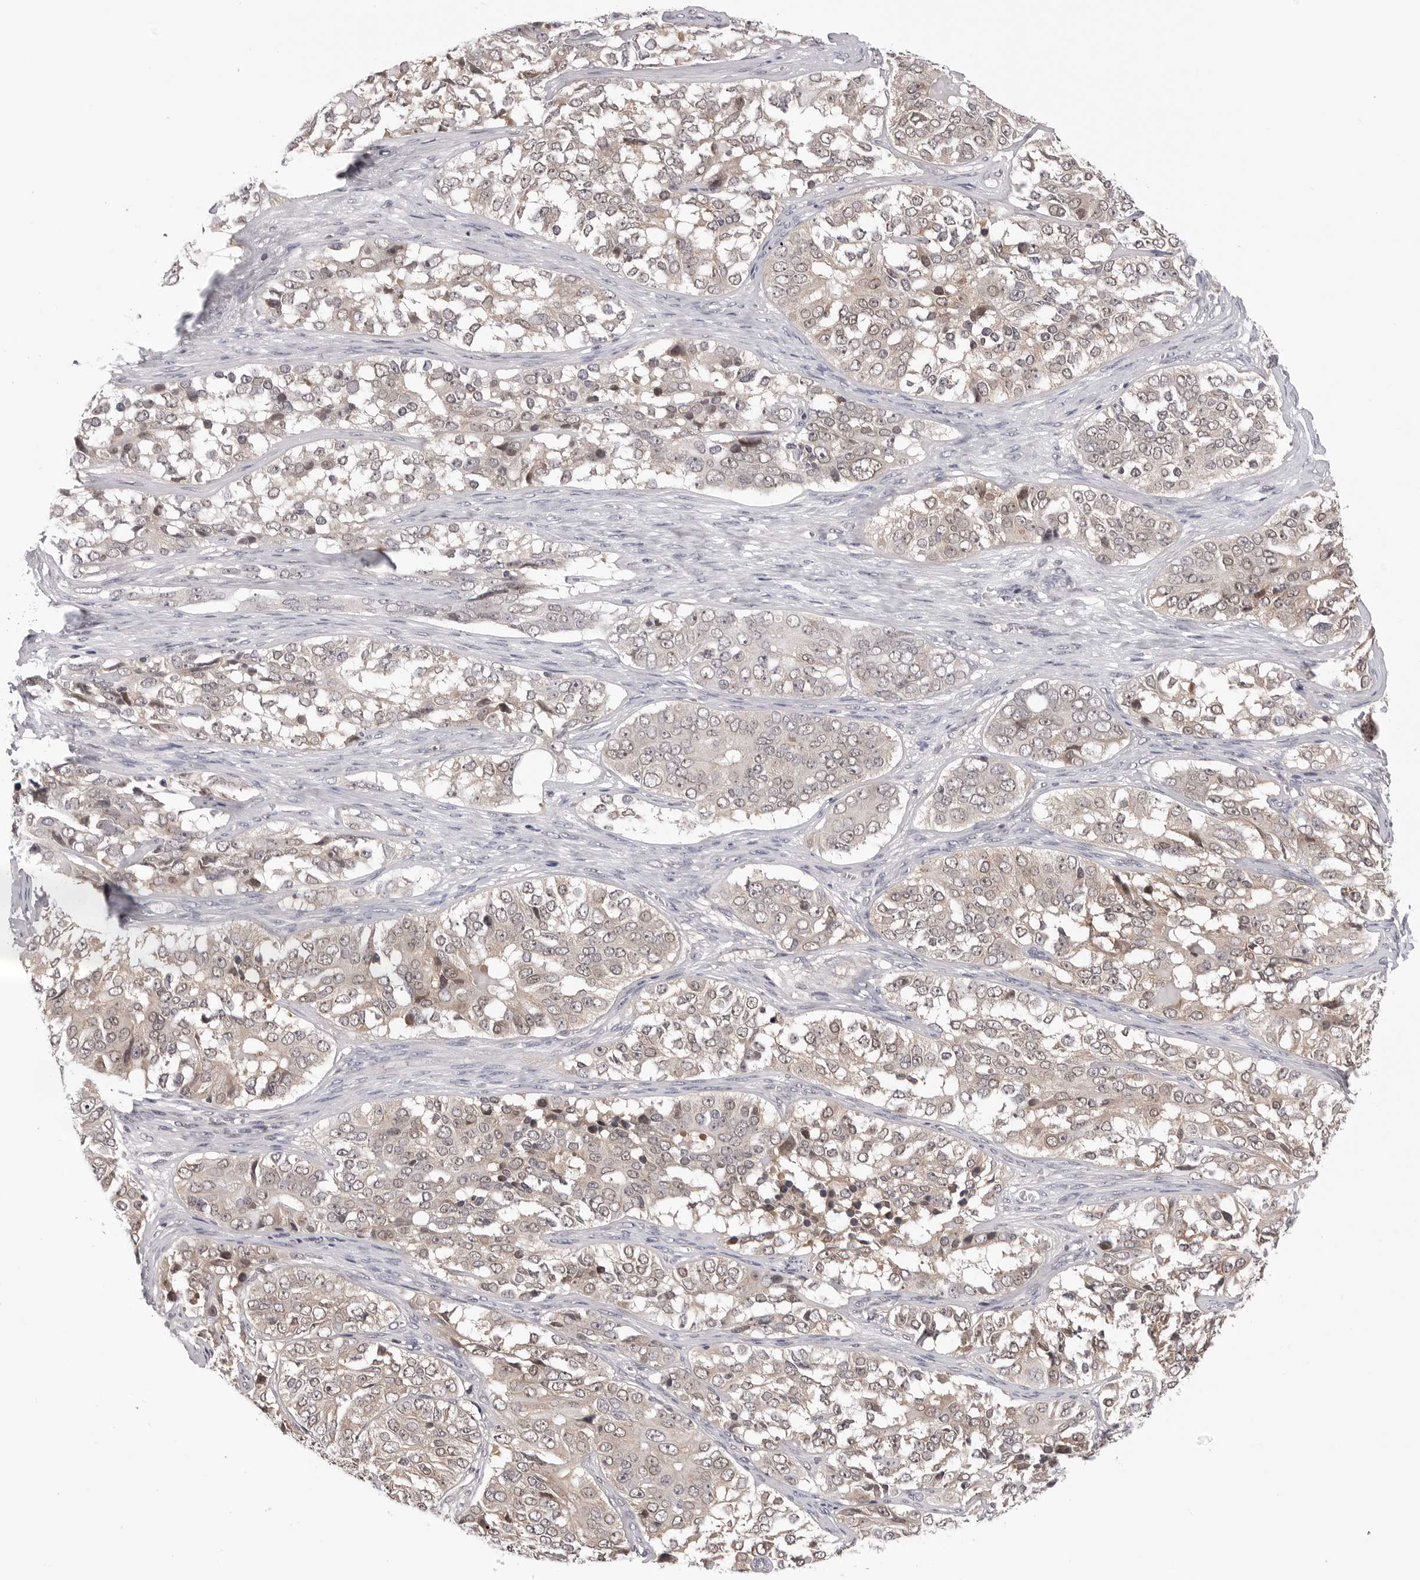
{"staining": {"intensity": "weak", "quantity": "<25%", "location": "cytoplasmic/membranous"}, "tissue": "ovarian cancer", "cell_type": "Tumor cells", "image_type": "cancer", "snomed": [{"axis": "morphology", "description": "Carcinoma, endometroid"}, {"axis": "topography", "description": "Ovary"}], "caption": "A high-resolution micrograph shows IHC staining of ovarian endometroid carcinoma, which shows no significant expression in tumor cells.", "gene": "CDK20", "patient": {"sex": "female", "age": 51}}